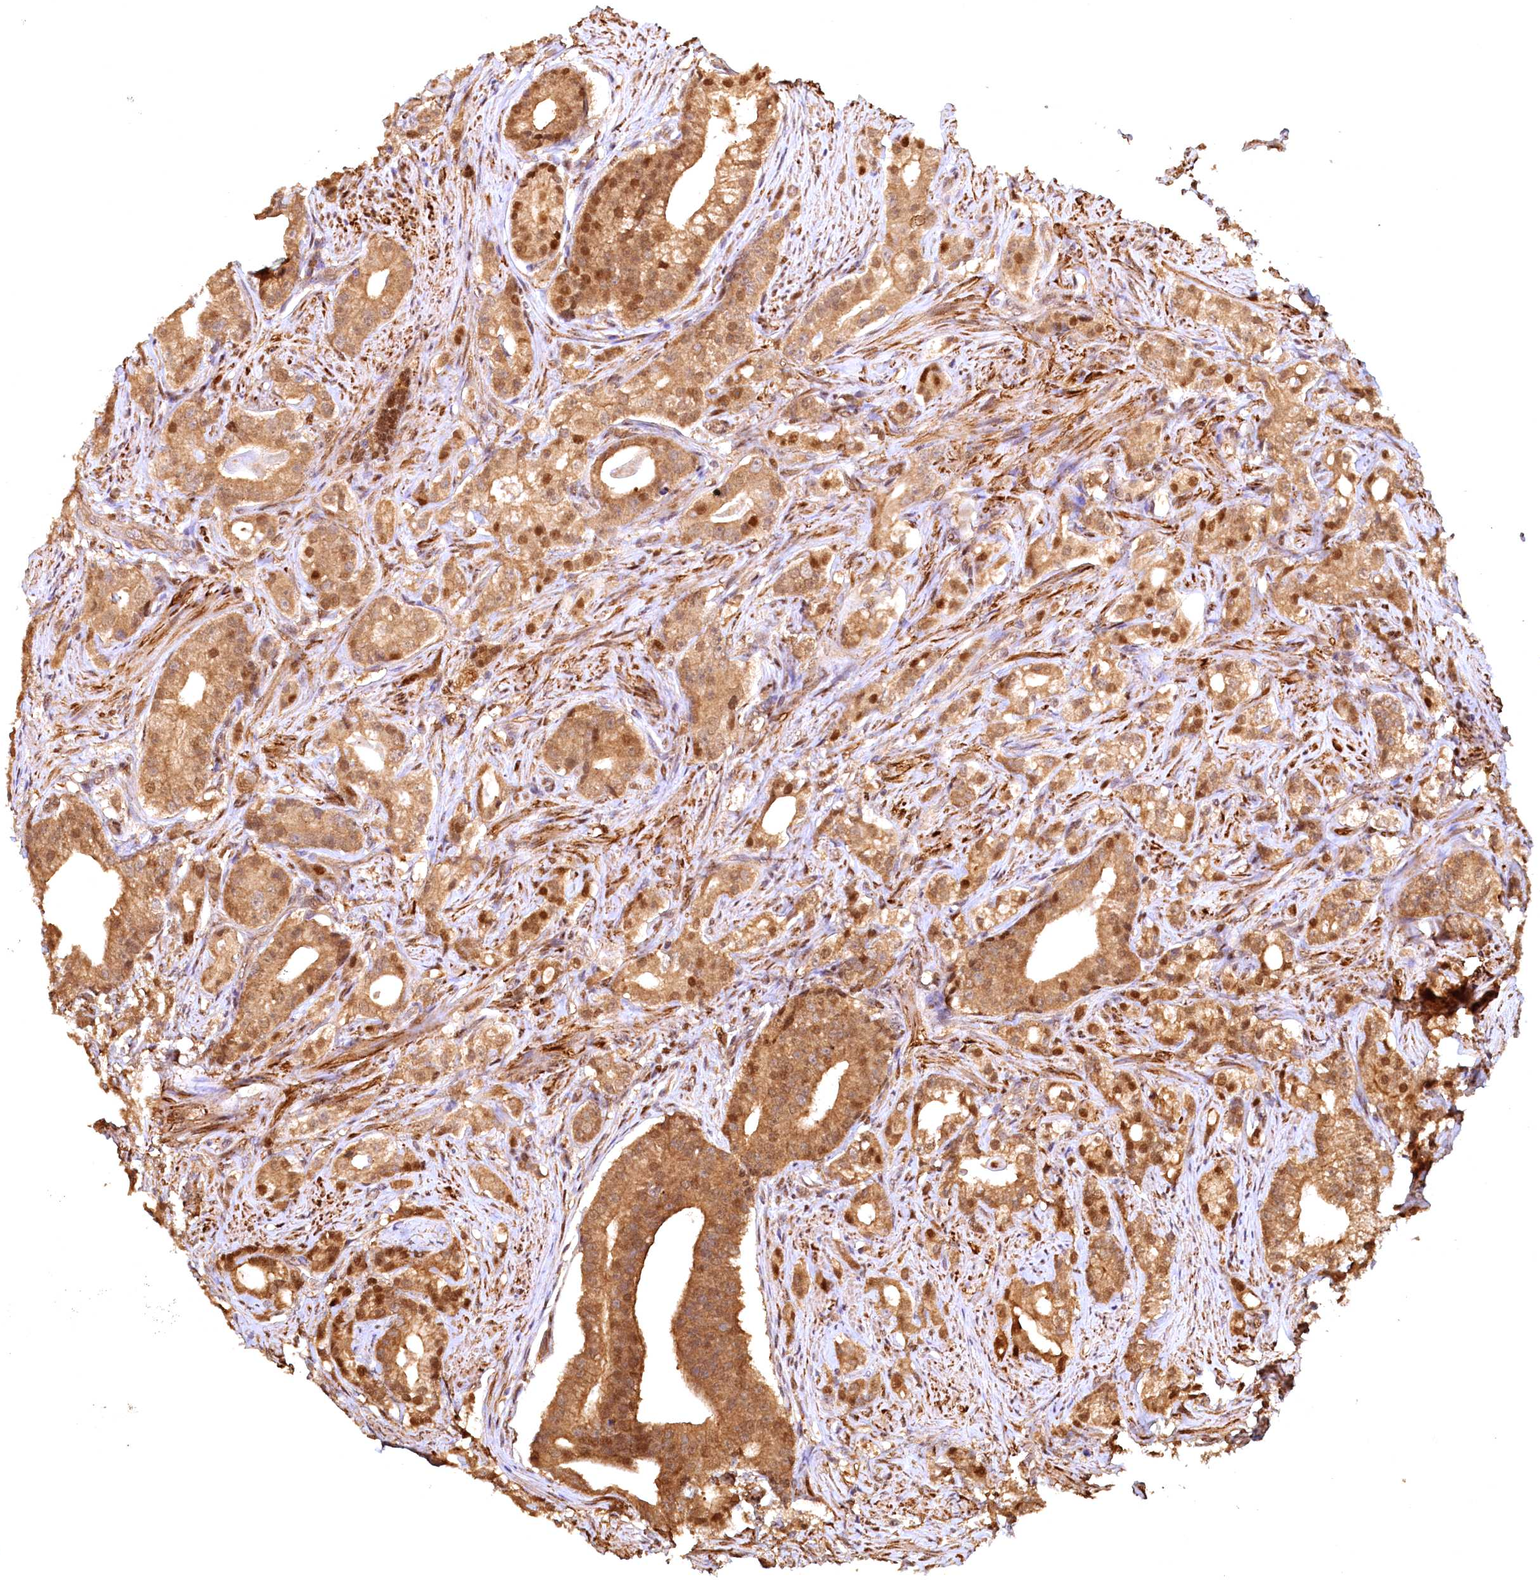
{"staining": {"intensity": "moderate", "quantity": ">75%", "location": "cytoplasmic/membranous,nuclear"}, "tissue": "prostate cancer", "cell_type": "Tumor cells", "image_type": "cancer", "snomed": [{"axis": "morphology", "description": "Adenocarcinoma, Low grade"}, {"axis": "topography", "description": "Prostate"}], "caption": "Immunohistochemistry (DAB) staining of human prostate cancer exhibits moderate cytoplasmic/membranous and nuclear protein expression in about >75% of tumor cells.", "gene": "UBL7", "patient": {"sex": "male", "age": 71}}